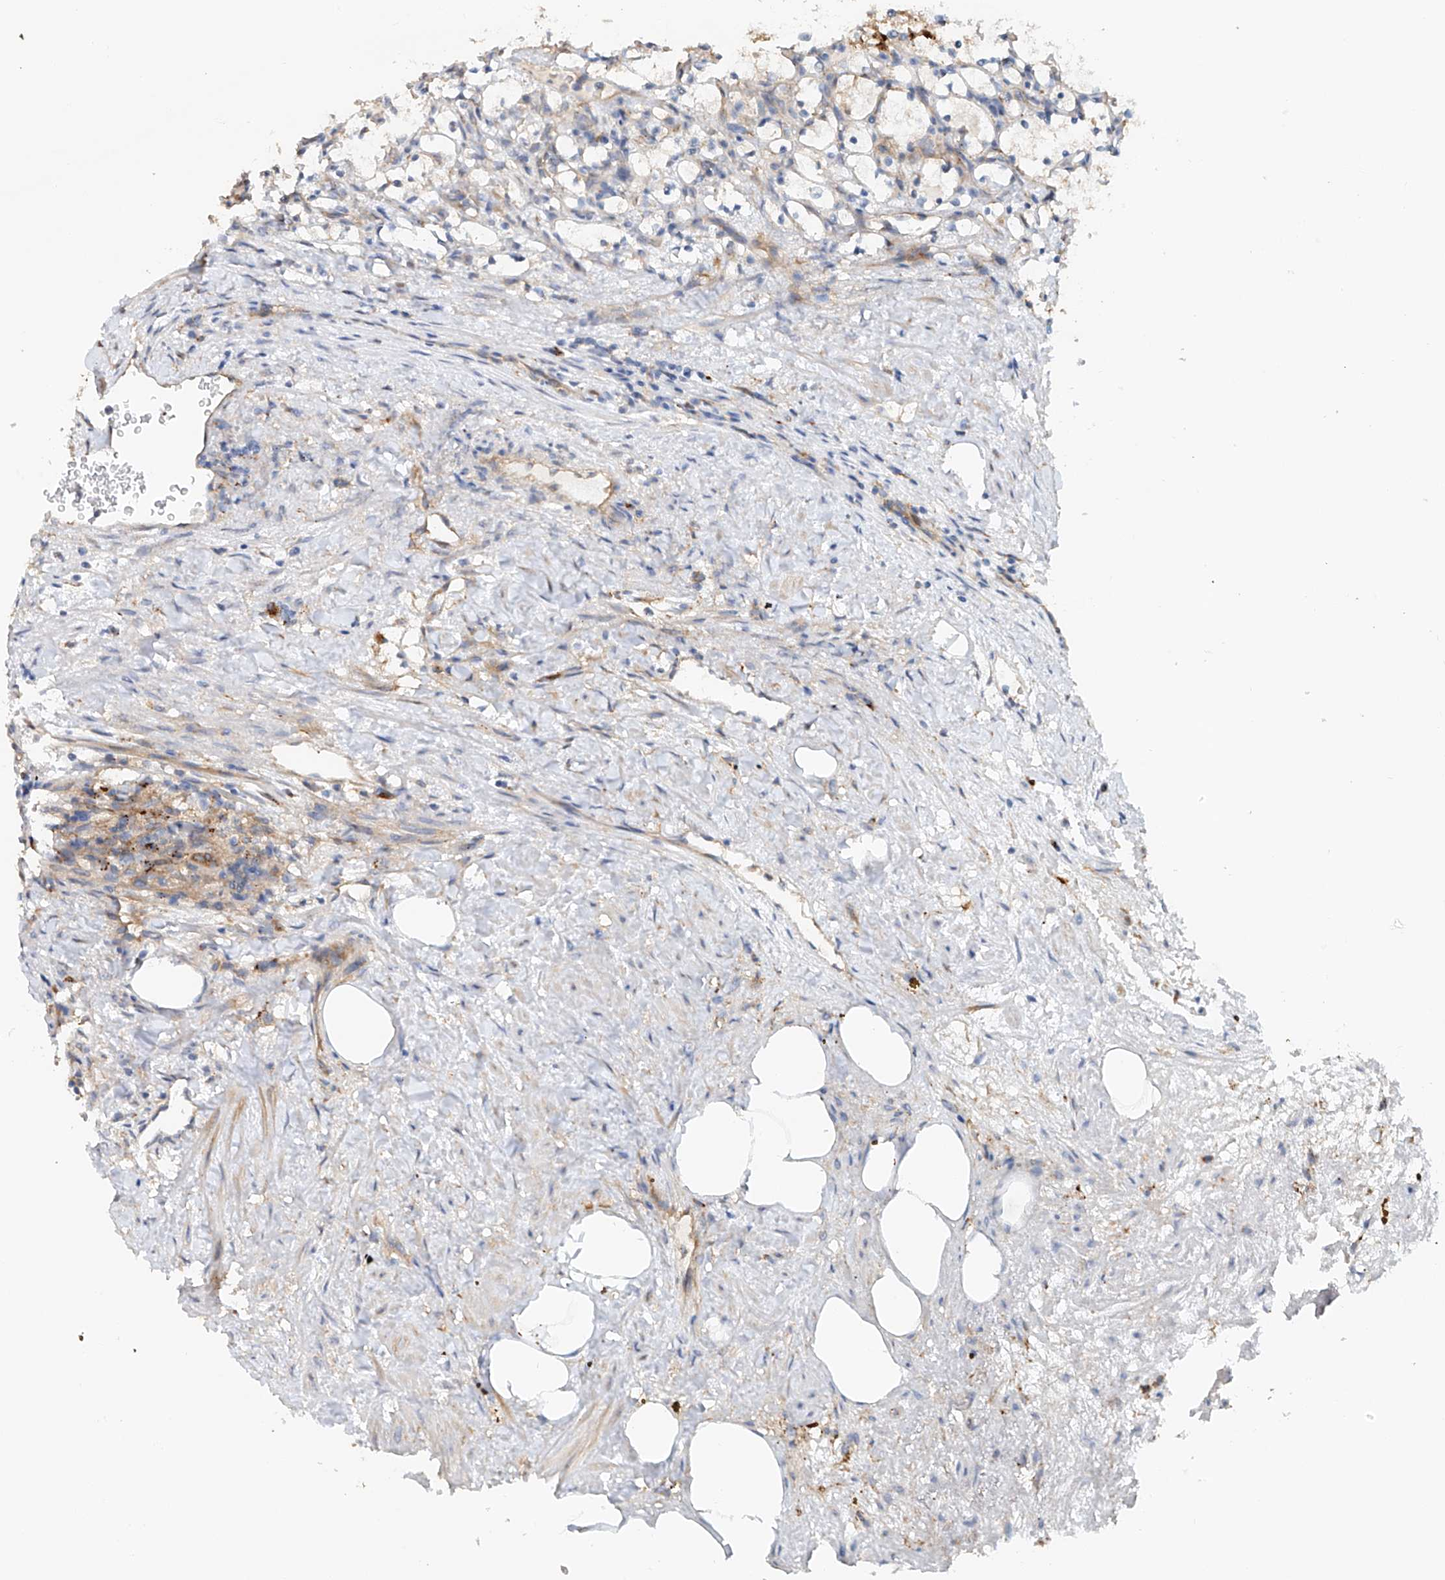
{"staining": {"intensity": "negative", "quantity": "none", "location": "none"}, "tissue": "renal cancer", "cell_type": "Tumor cells", "image_type": "cancer", "snomed": [{"axis": "morphology", "description": "Adenocarcinoma, NOS"}, {"axis": "topography", "description": "Kidney"}], "caption": "DAB immunohistochemical staining of human renal cancer displays no significant staining in tumor cells.", "gene": "TRIM47", "patient": {"sex": "female", "age": 69}}